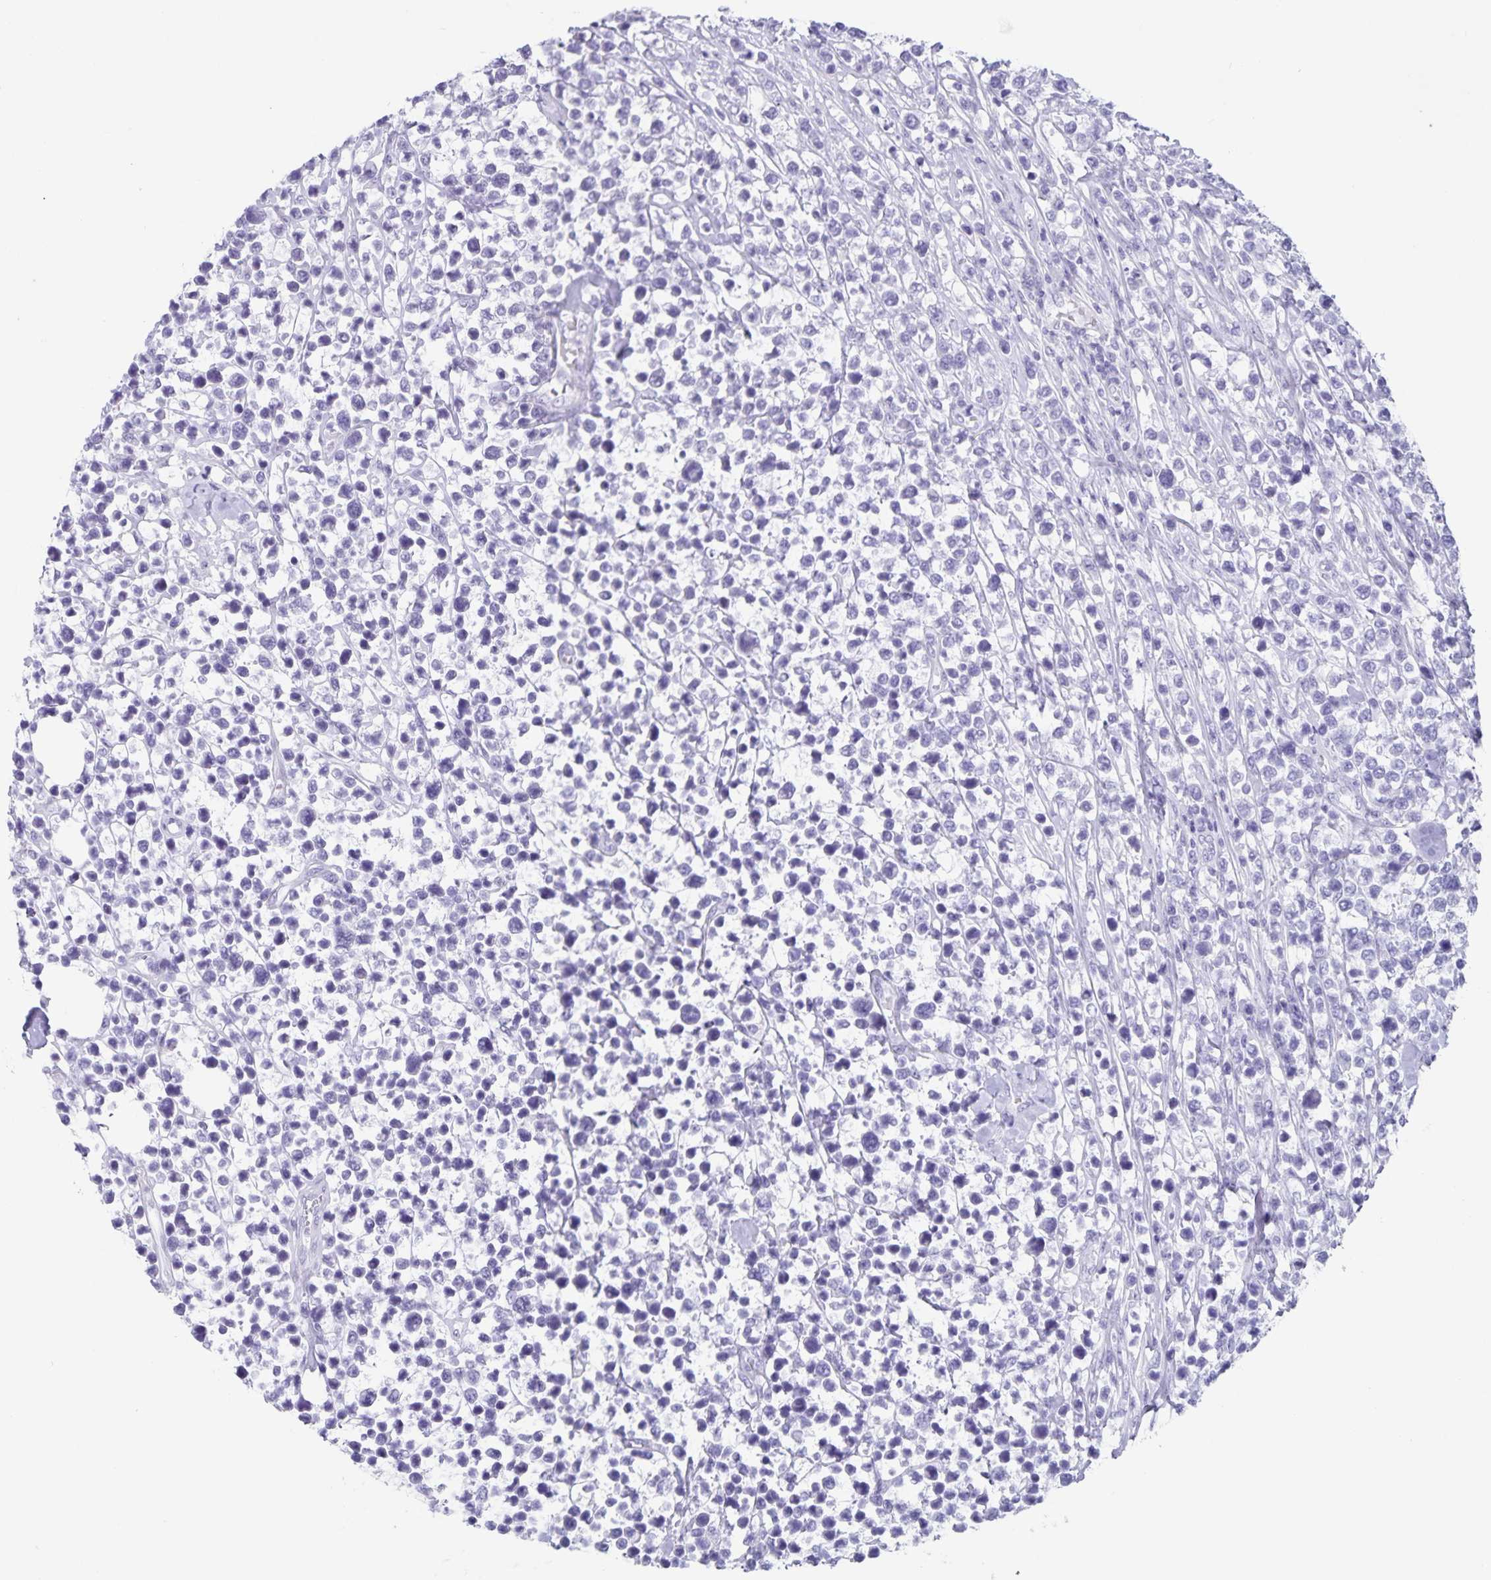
{"staining": {"intensity": "negative", "quantity": "none", "location": "none"}, "tissue": "lymphoma", "cell_type": "Tumor cells", "image_type": "cancer", "snomed": [{"axis": "morphology", "description": "Malignant lymphoma, non-Hodgkin's type, High grade"}, {"axis": "topography", "description": "Soft tissue"}], "caption": "This is an immunohistochemistry (IHC) image of lymphoma. There is no positivity in tumor cells.", "gene": "C11orf42", "patient": {"sex": "female", "age": 56}}